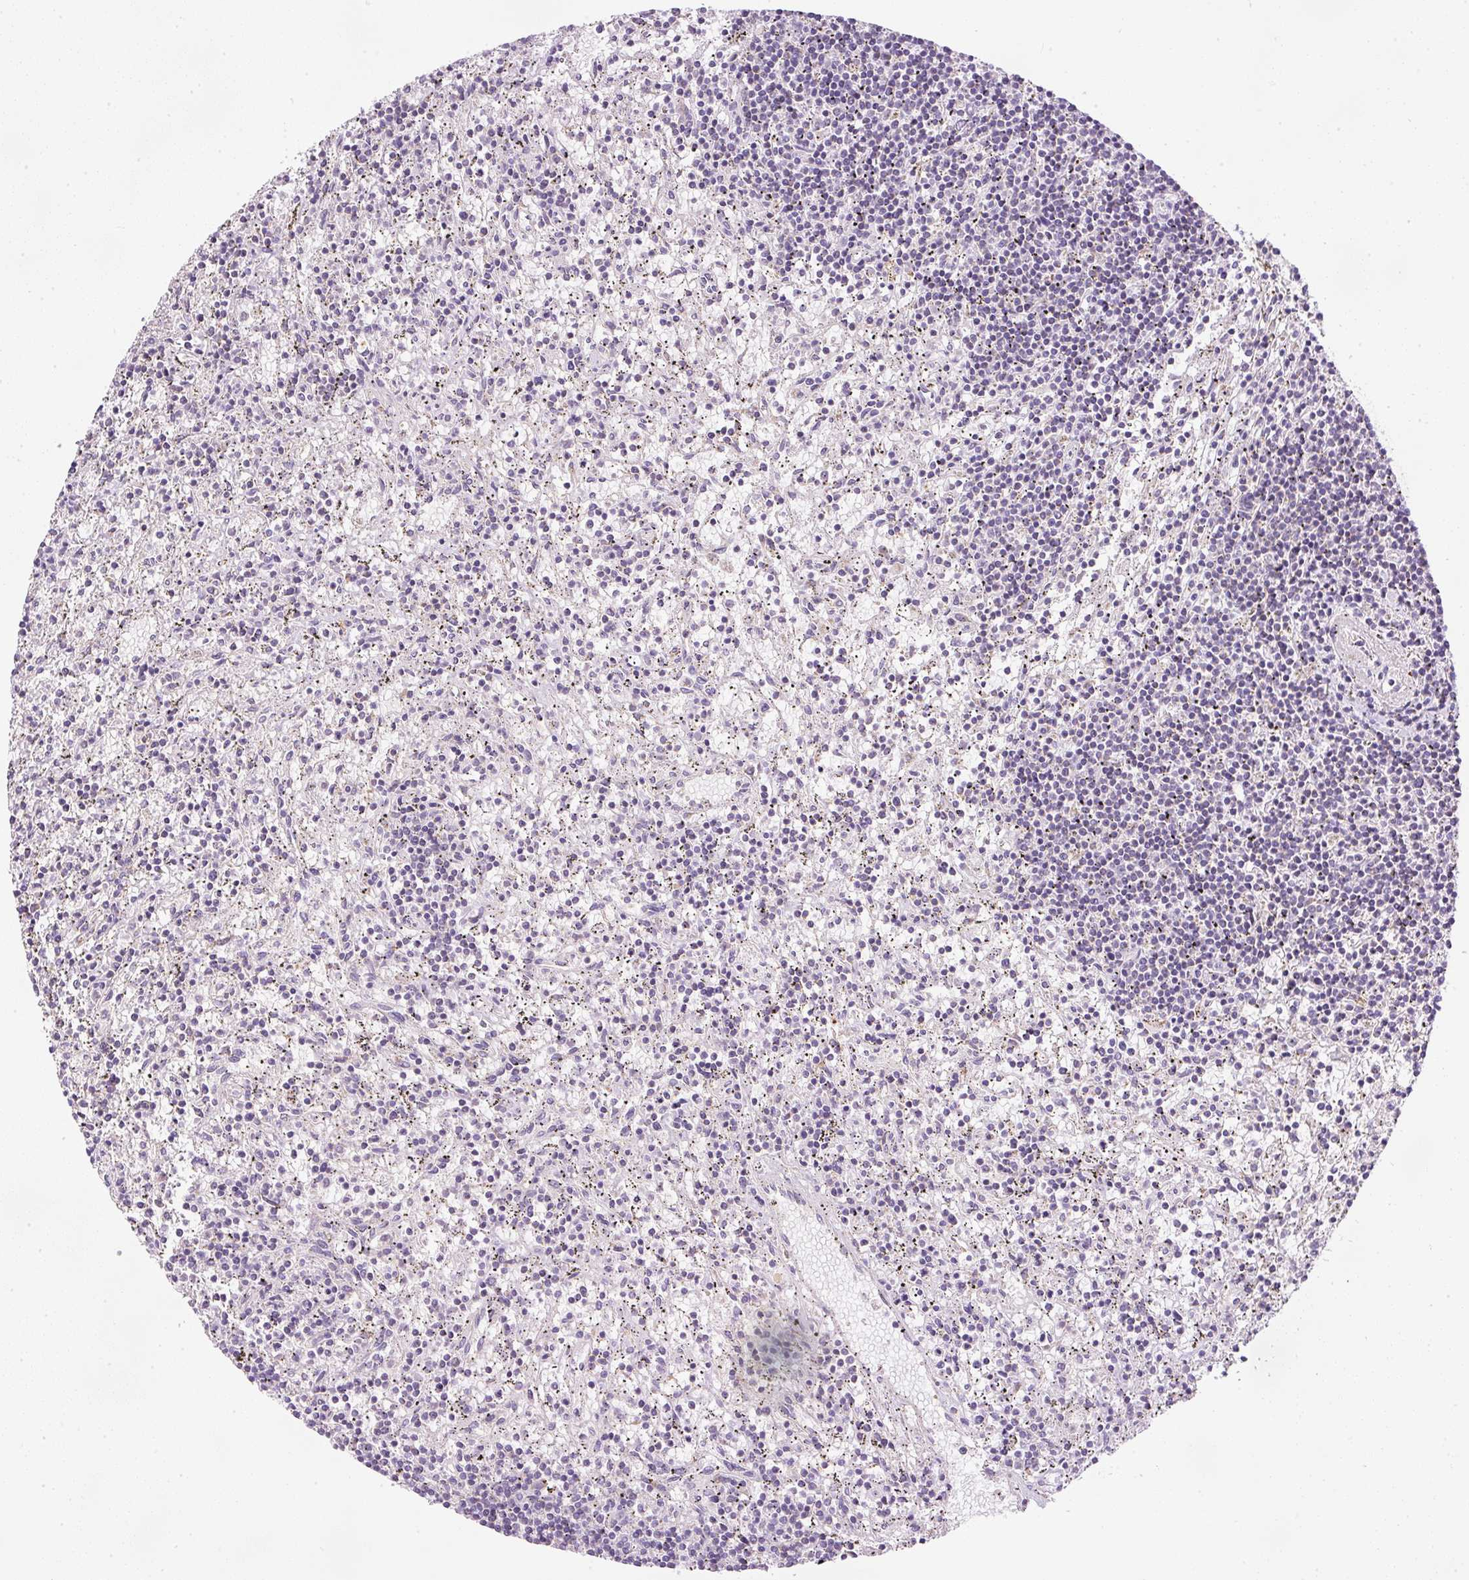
{"staining": {"intensity": "negative", "quantity": "none", "location": "none"}, "tissue": "lymphoma", "cell_type": "Tumor cells", "image_type": "cancer", "snomed": [{"axis": "morphology", "description": "Malignant lymphoma, non-Hodgkin's type, Low grade"}, {"axis": "topography", "description": "Spleen"}], "caption": "Immunohistochemical staining of lymphoma demonstrates no significant positivity in tumor cells.", "gene": "KPNA5", "patient": {"sex": "male", "age": 76}}